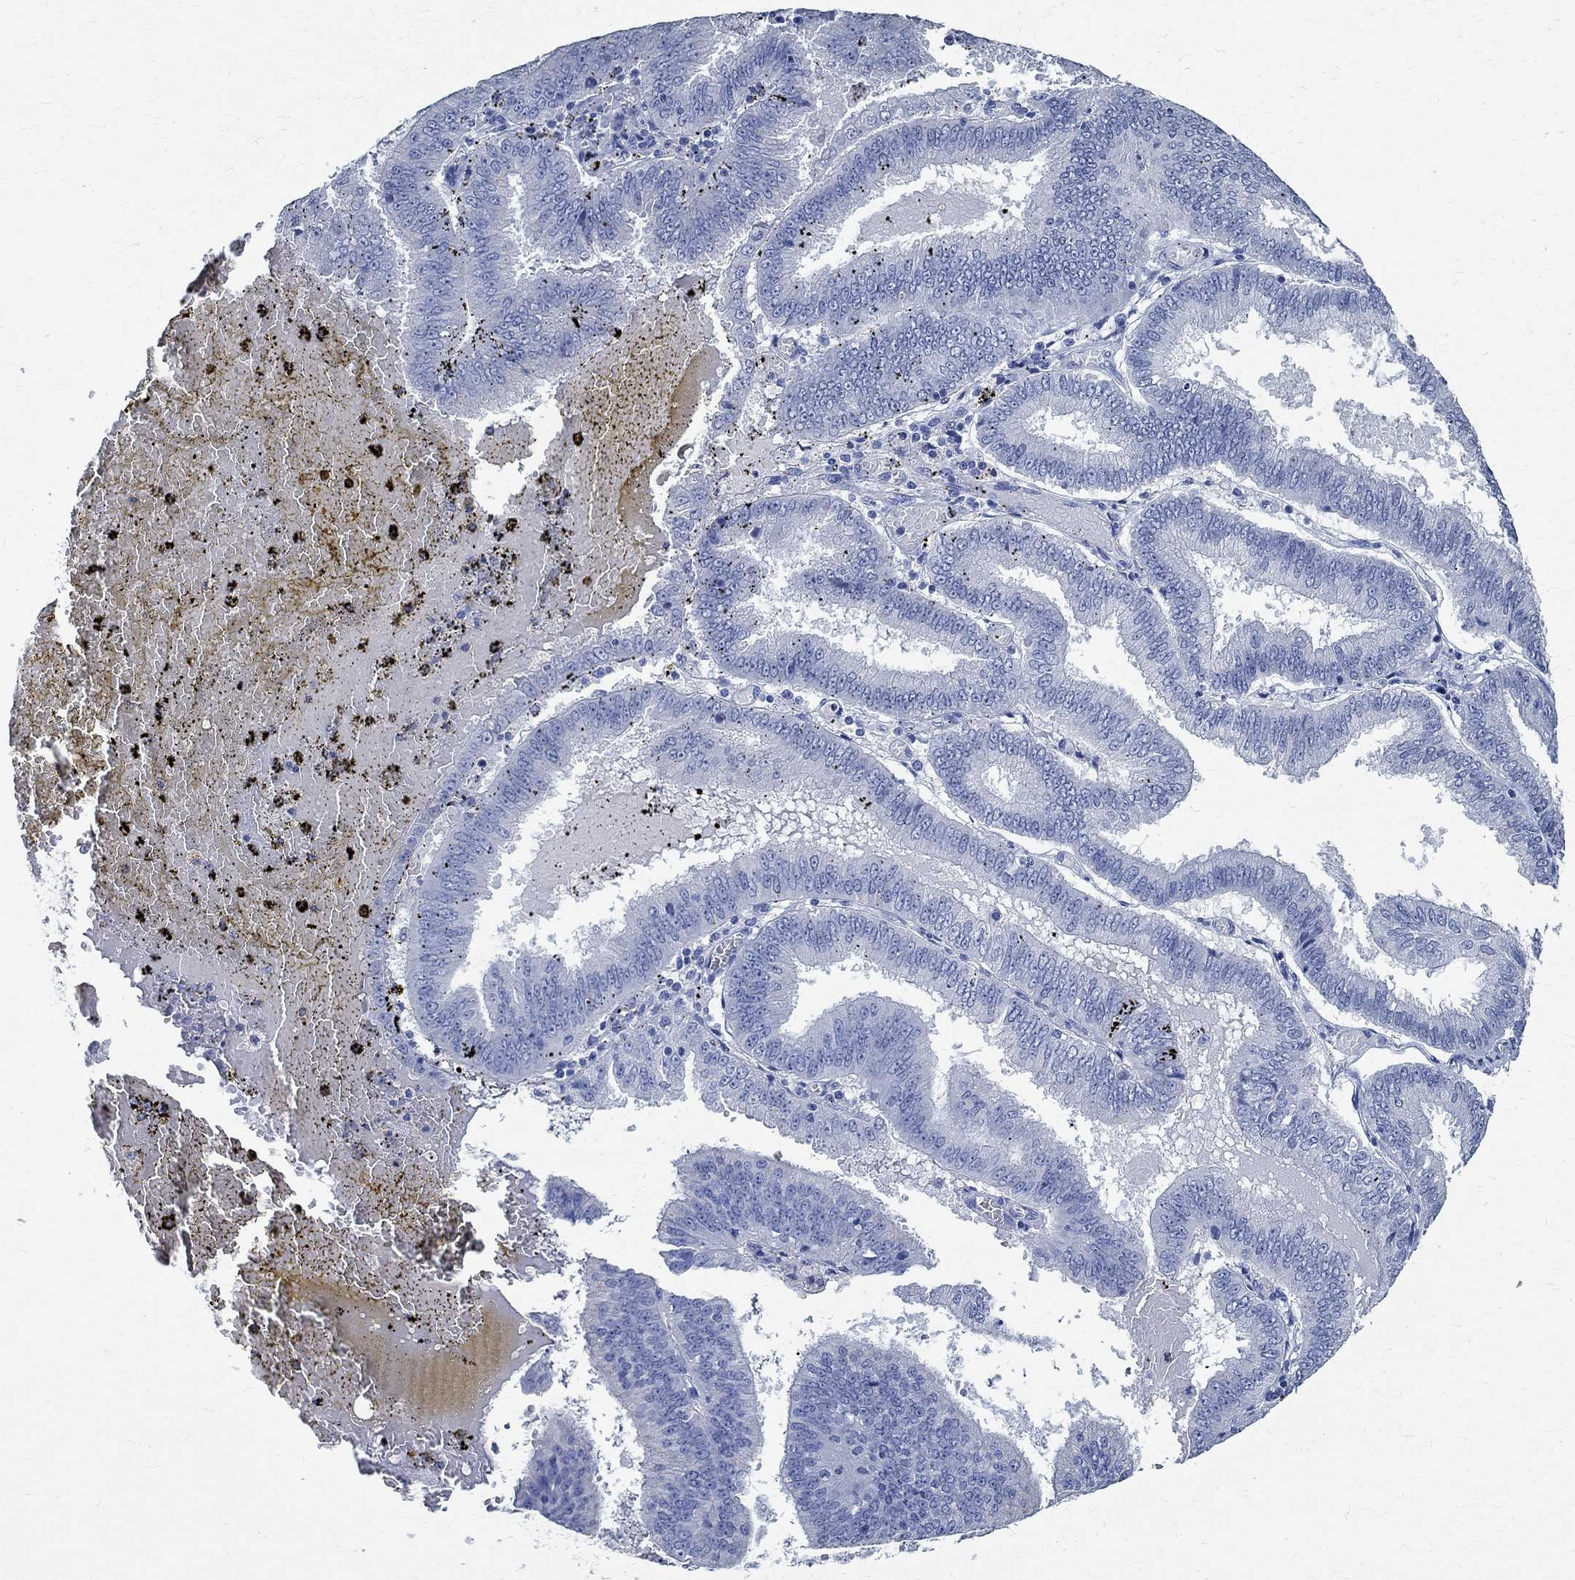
{"staining": {"intensity": "negative", "quantity": "none", "location": "none"}, "tissue": "endometrial cancer", "cell_type": "Tumor cells", "image_type": "cancer", "snomed": [{"axis": "morphology", "description": "Adenocarcinoma, NOS"}, {"axis": "topography", "description": "Endometrium"}], "caption": "Tumor cells are negative for protein expression in human adenocarcinoma (endometrial).", "gene": "TMEM221", "patient": {"sex": "female", "age": 66}}